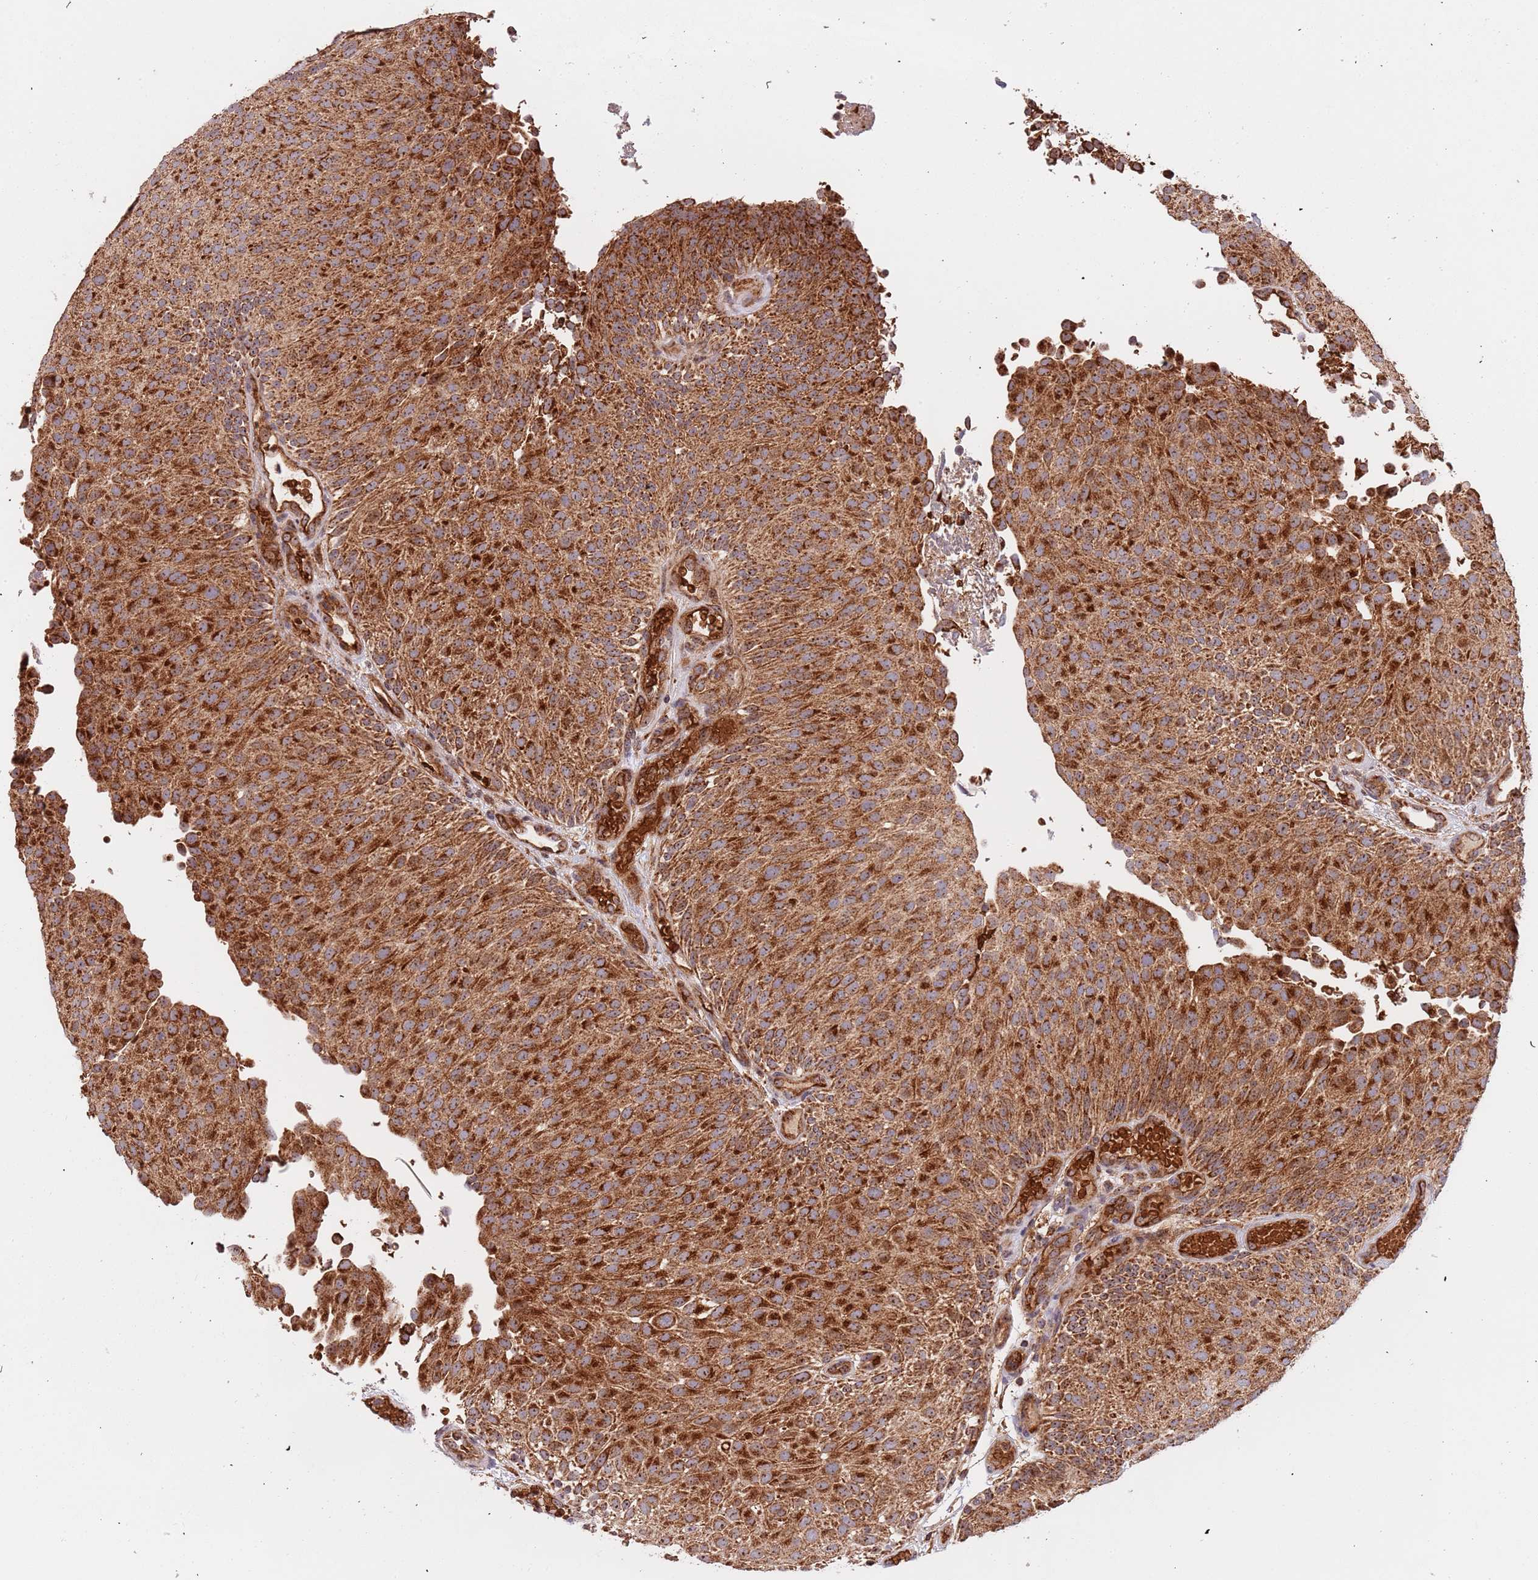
{"staining": {"intensity": "strong", "quantity": ">75%", "location": "cytoplasmic/membranous"}, "tissue": "urothelial cancer", "cell_type": "Tumor cells", "image_type": "cancer", "snomed": [{"axis": "morphology", "description": "Urothelial carcinoma, Low grade"}, {"axis": "topography", "description": "Urinary bladder"}], "caption": "Tumor cells demonstrate high levels of strong cytoplasmic/membranous staining in about >75% of cells in human urothelial cancer.", "gene": "DCHS1", "patient": {"sex": "male", "age": 78}}